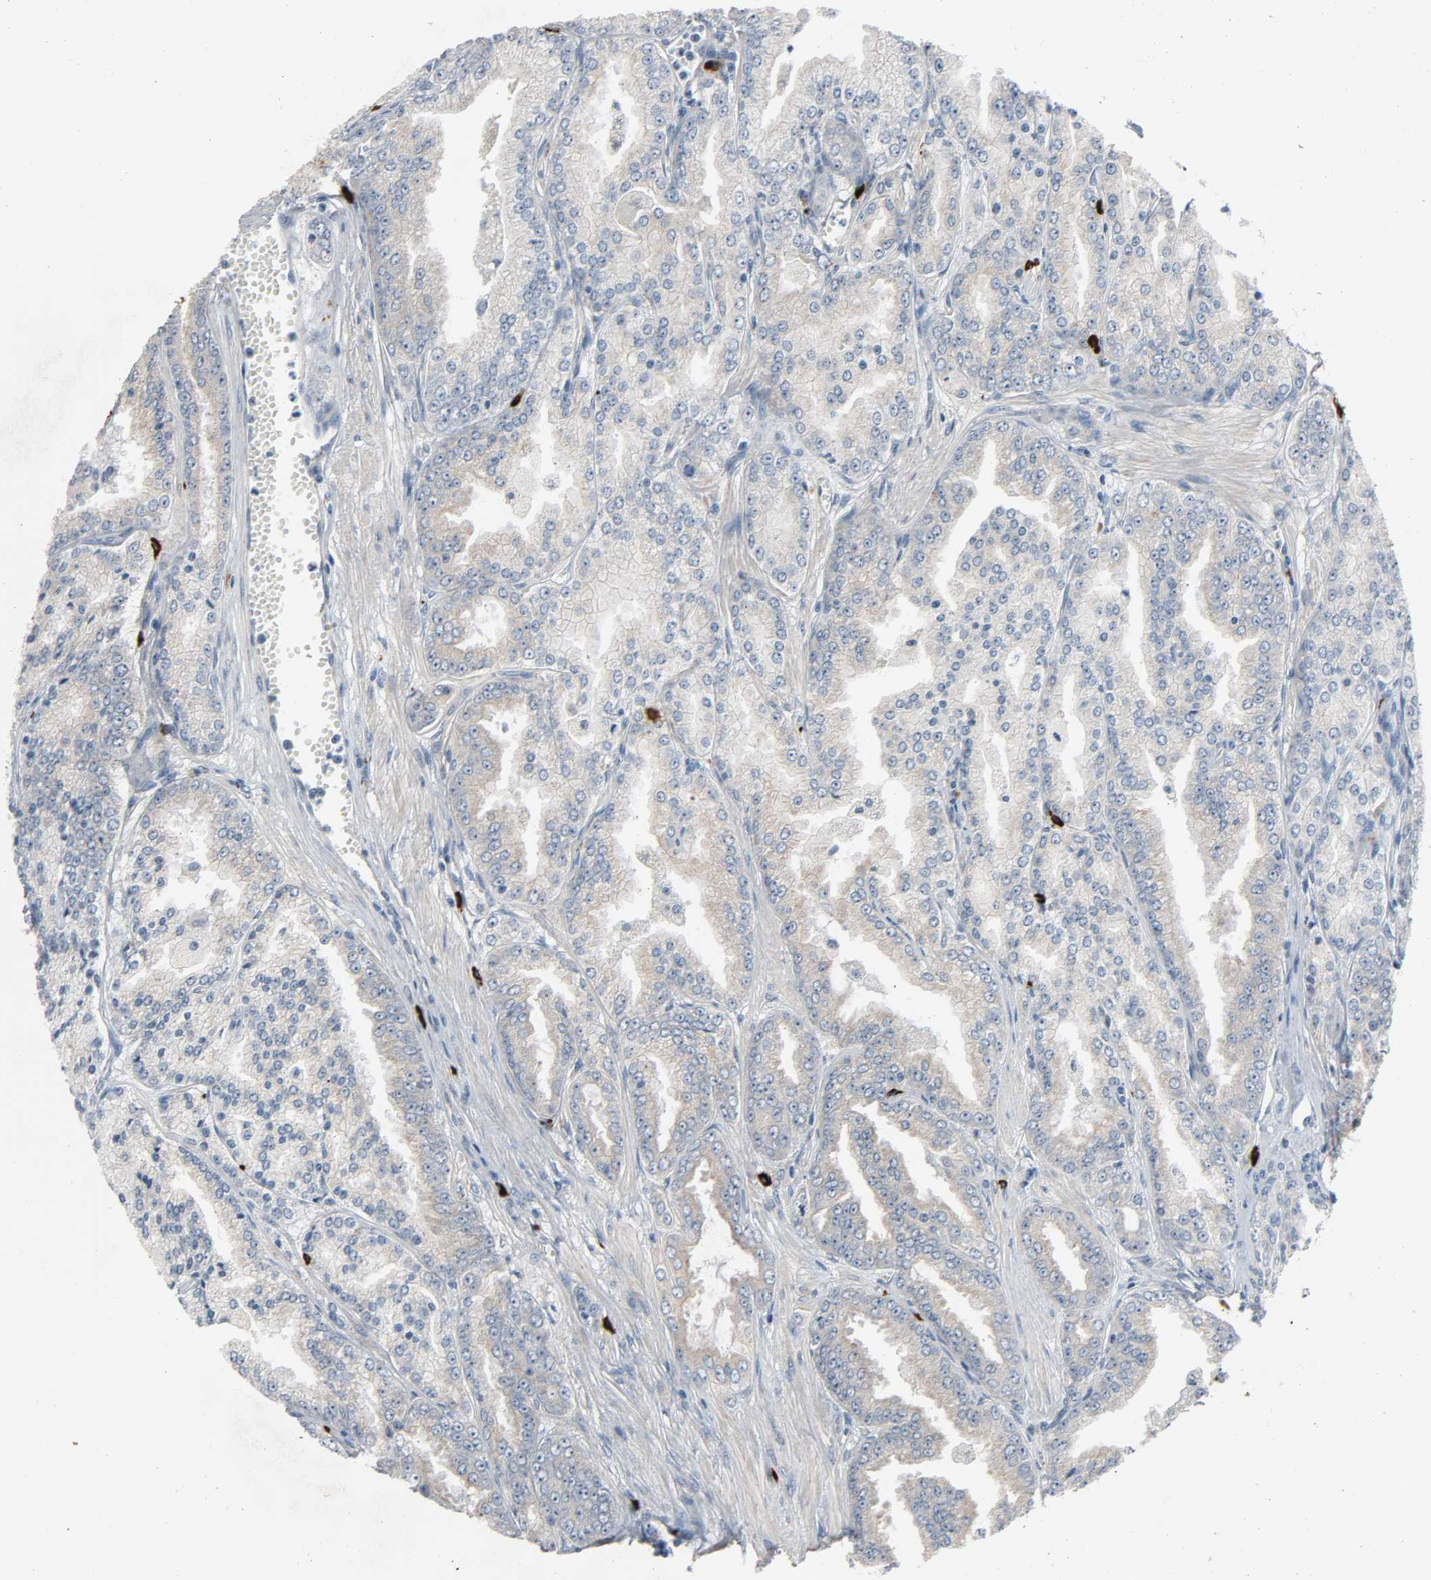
{"staining": {"intensity": "weak", "quantity": ">75%", "location": "cytoplasmic/membranous"}, "tissue": "prostate cancer", "cell_type": "Tumor cells", "image_type": "cancer", "snomed": [{"axis": "morphology", "description": "Adenocarcinoma, High grade"}, {"axis": "topography", "description": "Prostate"}], "caption": "High-power microscopy captured an immunohistochemistry micrograph of prostate cancer (high-grade adenocarcinoma), revealing weak cytoplasmic/membranous expression in about >75% of tumor cells. The protein is shown in brown color, while the nuclei are stained blue.", "gene": "LIMCH1", "patient": {"sex": "male", "age": 61}}